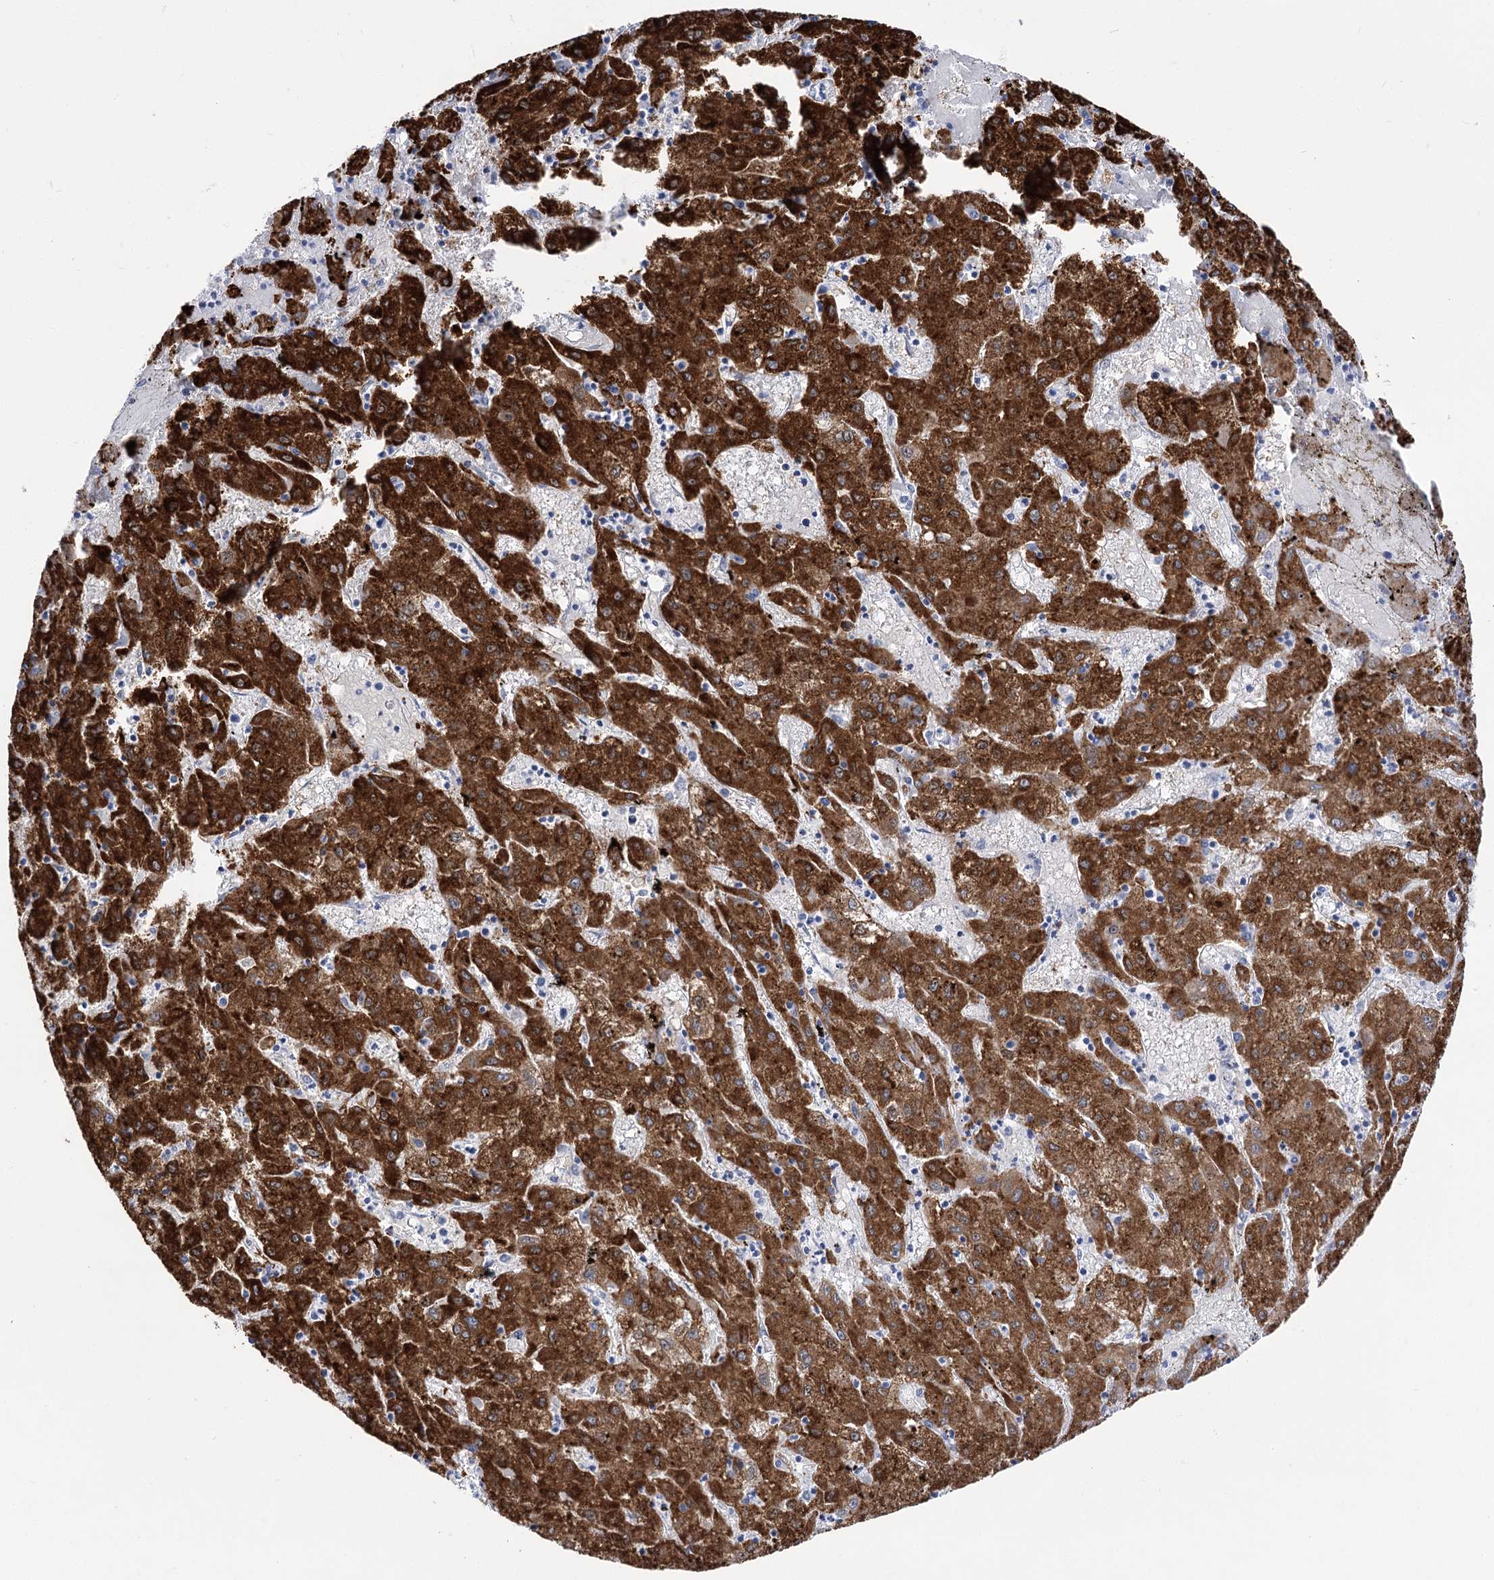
{"staining": {"intensity": "strong", "quantity": ">75%", "location": "cytoplasmic/membranous"}, "tissue": "liver cancer", "cell_type": "Tumor cells", "image_type": "cancer", "snomed": [{"axis": "morphology", "description": "Carcinoma, Hepatocellular, NOS"}, {"axis": "topography", "description": "Liver"}], "caption": "This micrograph shows immunohistochemistry (IHC) staining of human liver cancer, with high strong cytoplasmic/membranous positivity in about >75% of tumor cells.", "gene": "NRAP", "patient": {"sex": "male", "age": 72}}